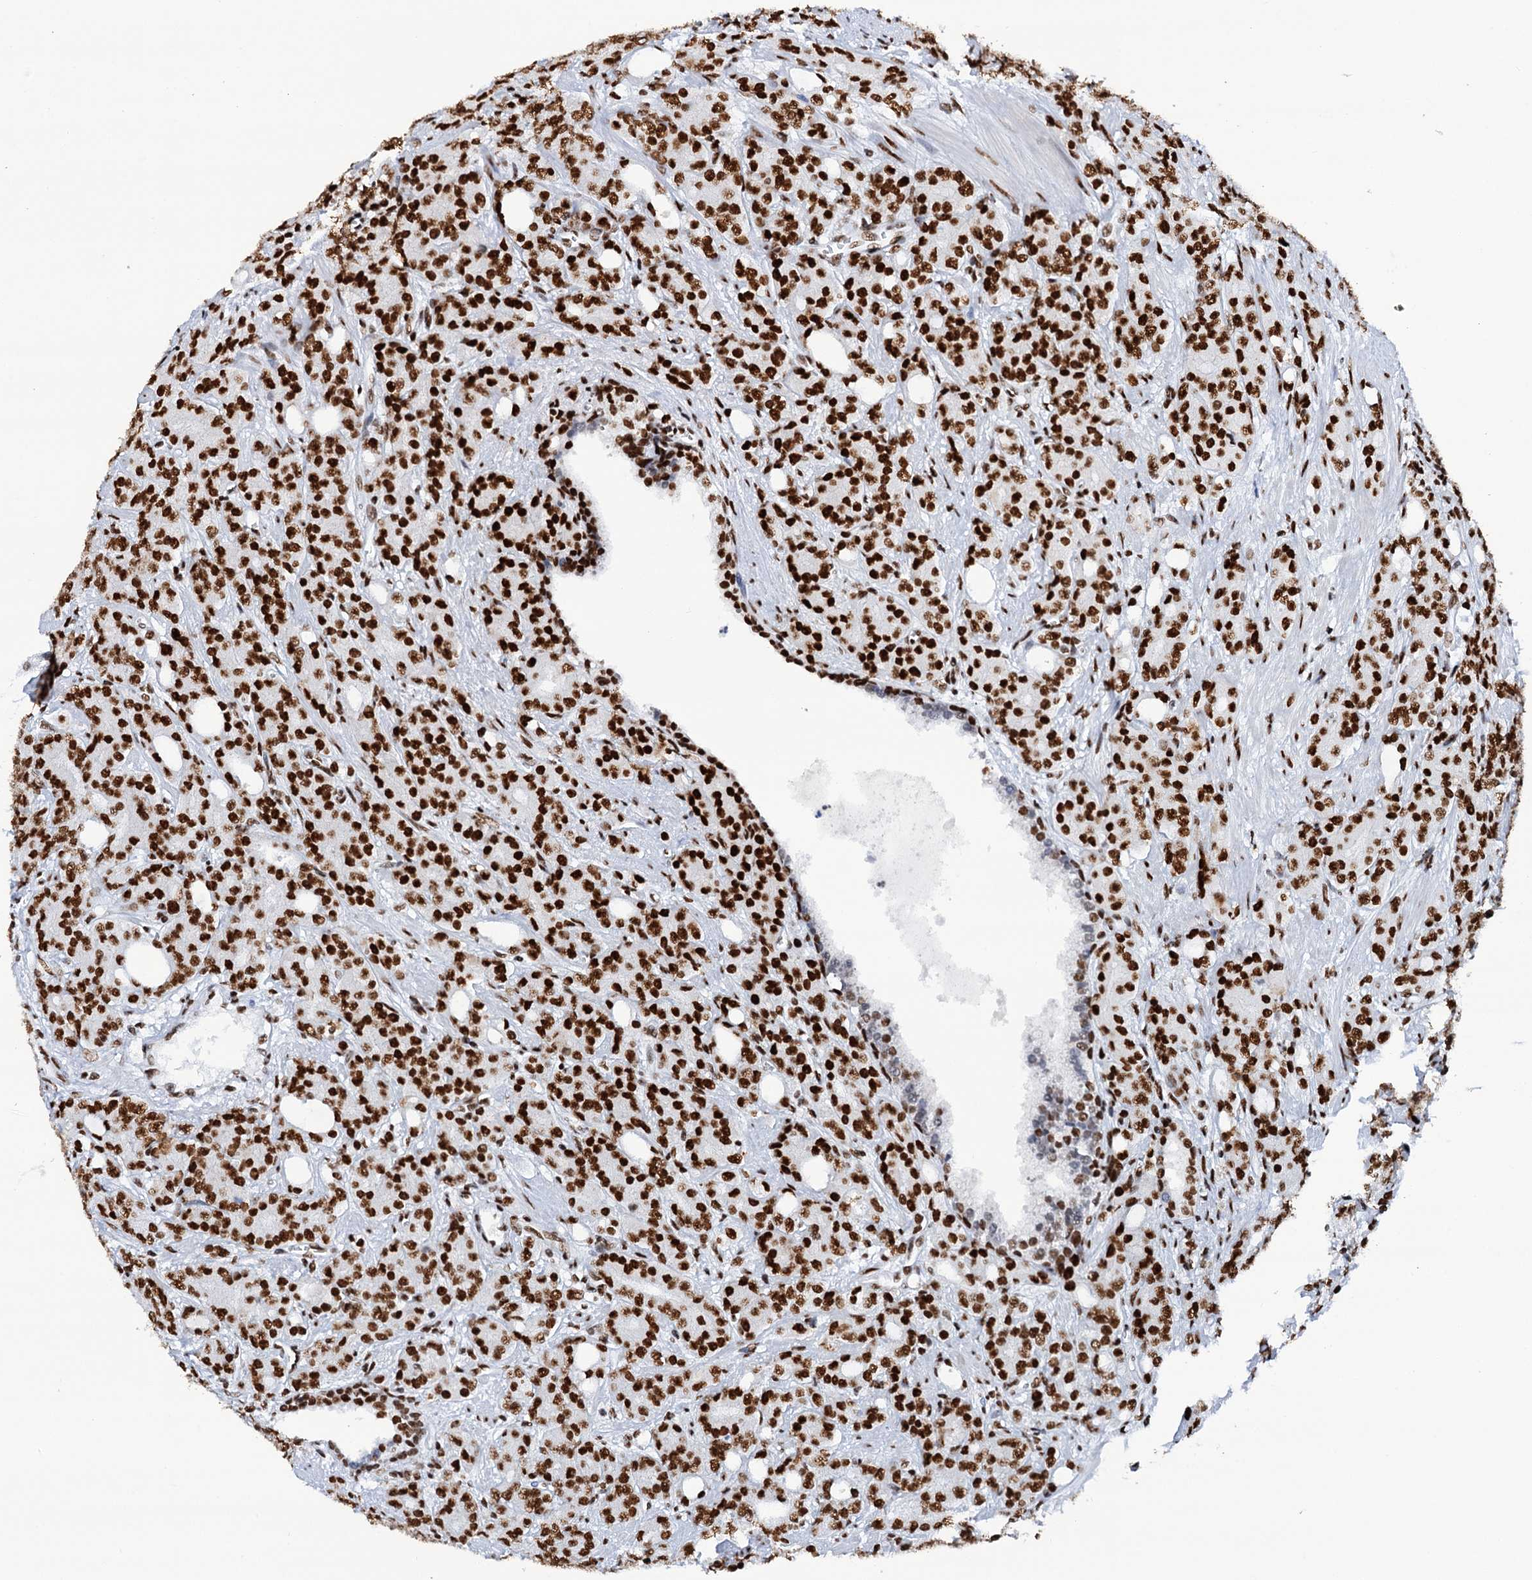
{"staining": {"intensity": "strong", "quantity": ">75%", "location": "nuclear"}, "tissue": "prostate cancer", "cell_type": "Tumor cells", "image_type": "cancer", "snomed": [{"axis": "morphology", "description": "Adenocarcinoma, High grade"}, {"axis": "topography", "description": "Prostate"}], "caption": "This photomicrograph exhibits prostate high-grade adenocarcinoma stained with immunohistochemistry to label a protein in brown. The nuclear of tumor cells show strong positivity for the protein. Nuclei are counter-stained blue.", "gene": "MATR3", "patient": {"sex": "male", "age": 62}}